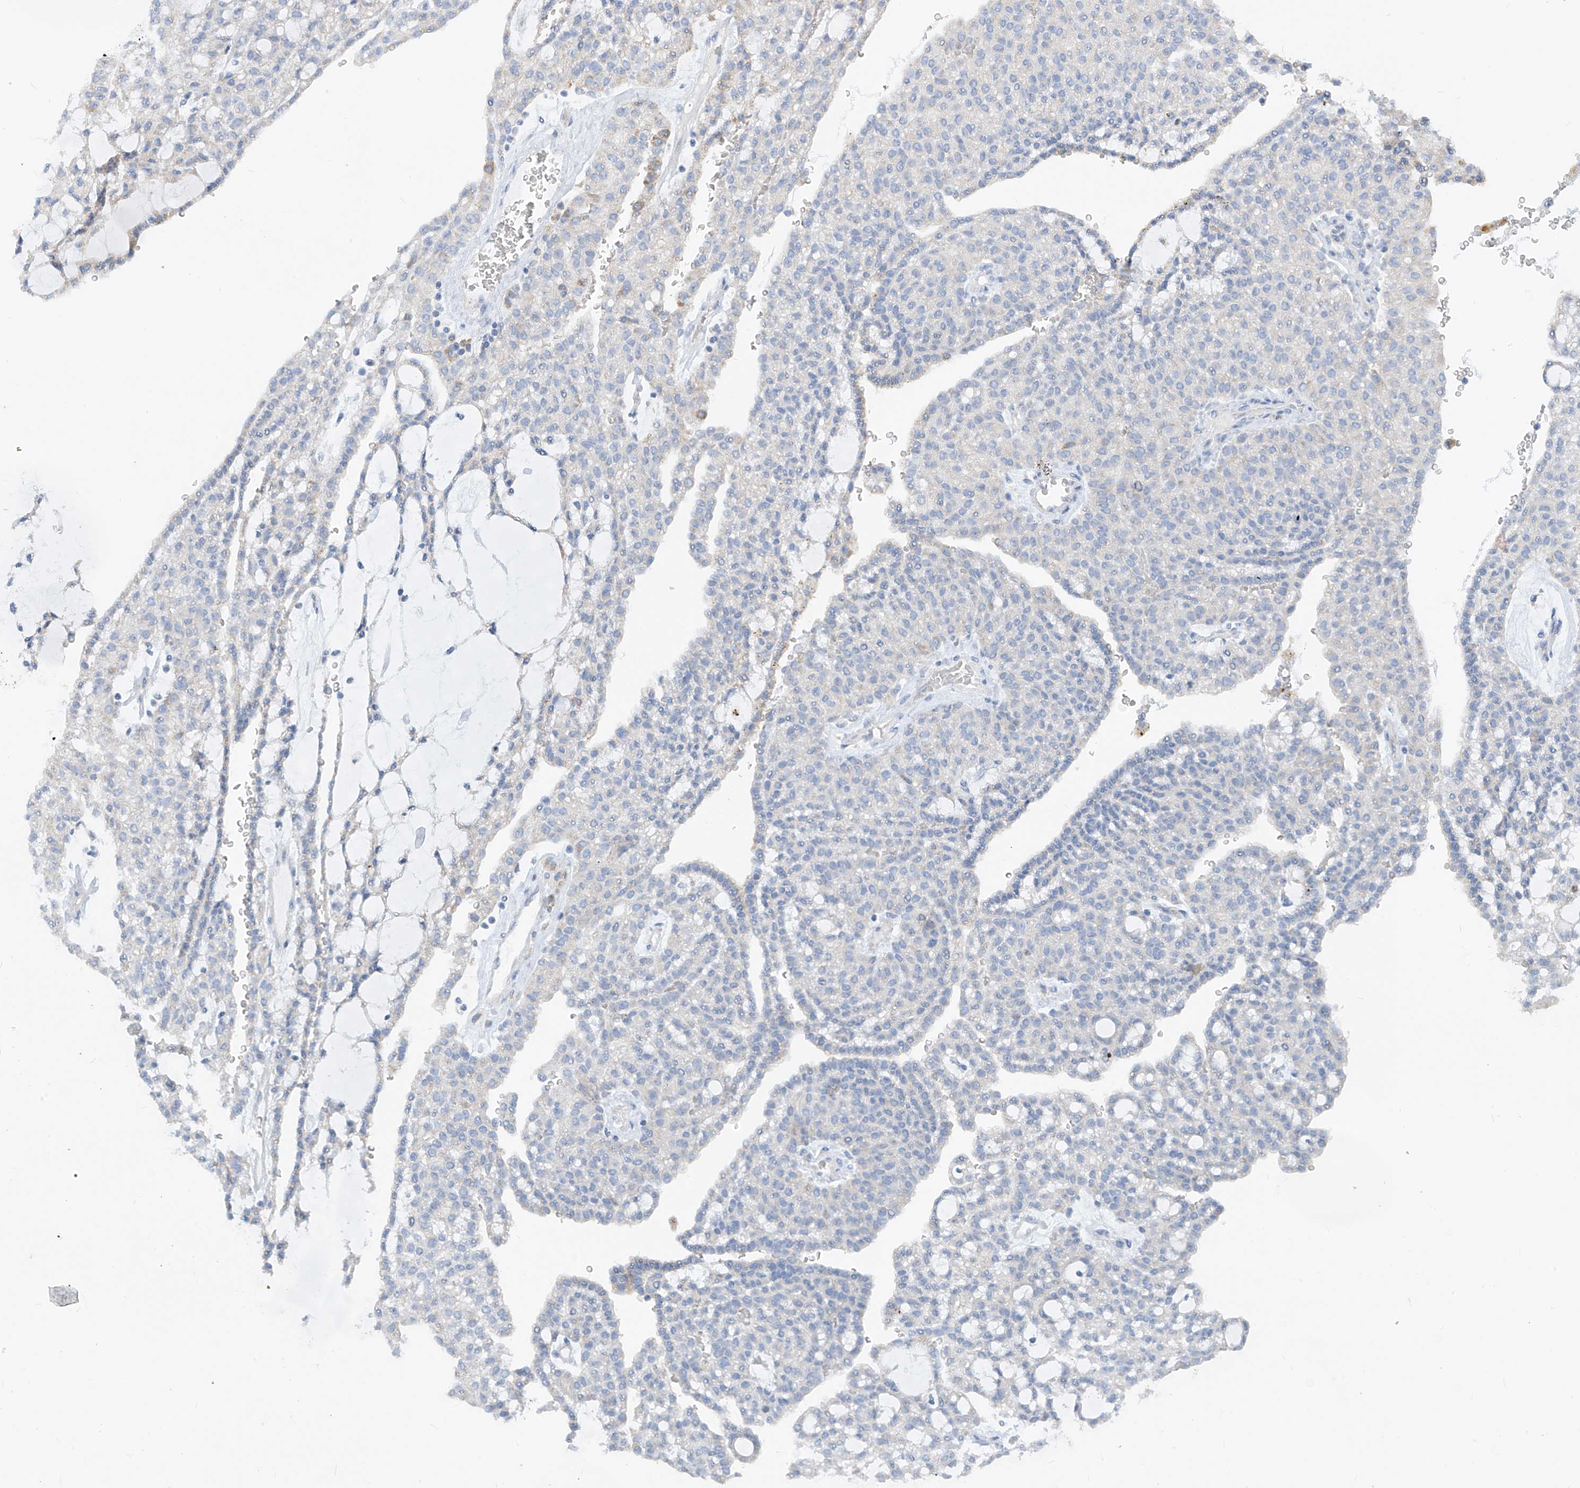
{"staining": {"intensity": "negative", "quantity": "none", "location": "none"}, "tissue": "renal cancer", "cell_type": "Tumor cells", "image_type": "cancer", "snomed": [{"axis": "morphology", "description": "Adenocarcinoma, NOS"}, {"axis": "topography", "description": "Kidney"}], "caption": "Tumor cells are negative for brown protein staining in renal cancer (adenocarcinoma).", "gene": "ZNF404", "patient": {"sex": "male", "age": 63}}